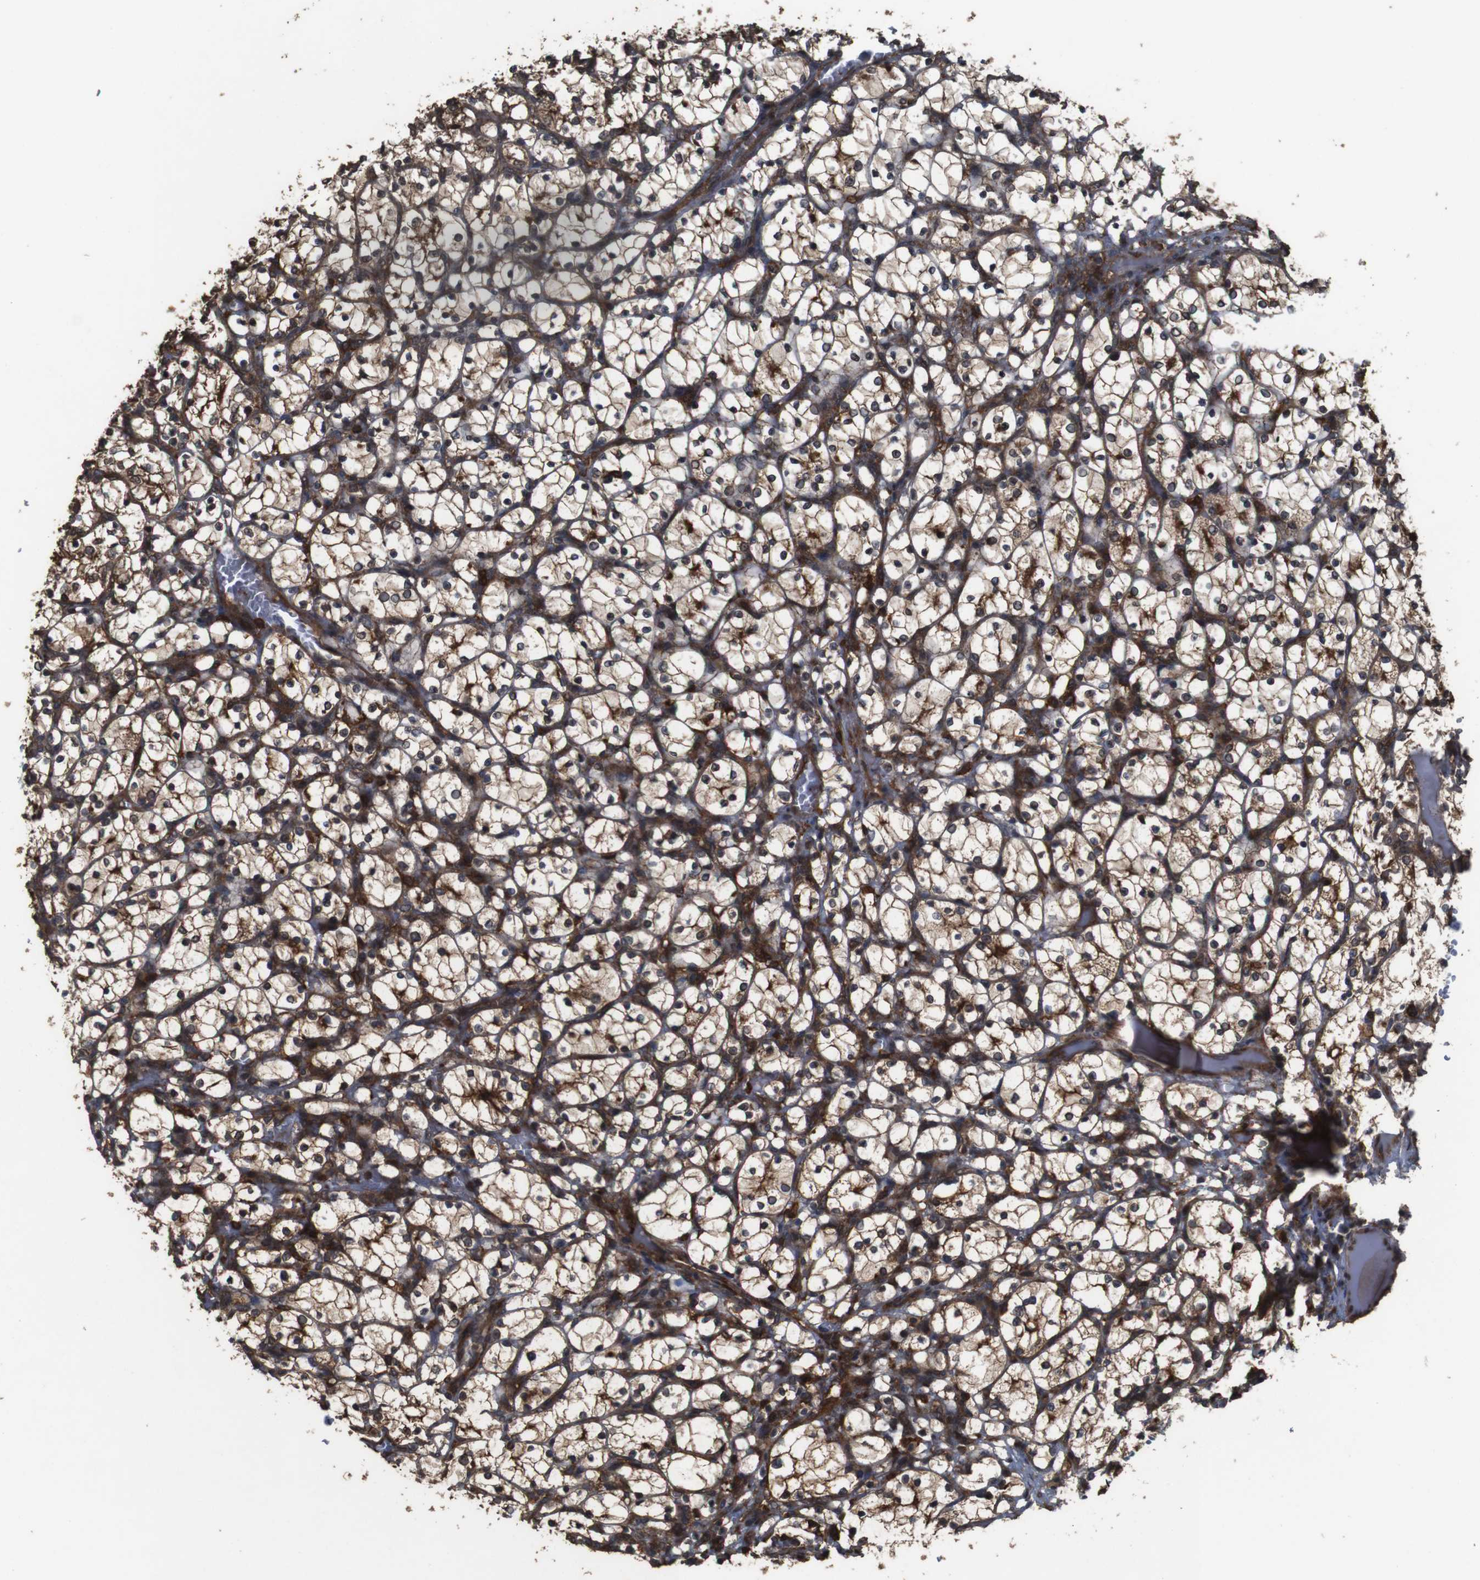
{"staining": {"intensity": "moderate", "quantity": ">75%", "location": "cytoplasmic/membranous"}, "tissue": "renal cancer", "cell_type": "Tumor cells", "image_type": "cancer", "snomed": [{"axis": "morphology", "description": "Adenocarcinoma, NOS"}, {"axis": "topography", "description": "Kidney"}], "caption": "Human renal cancer (adenocarcinoma) stained with a brown dye demonstrates moderate cytoplasmic/membranous positive staining in about >75% of tumor cells.", "gene": "BAG4", "patient": {"sex": "female", "age": 69}}